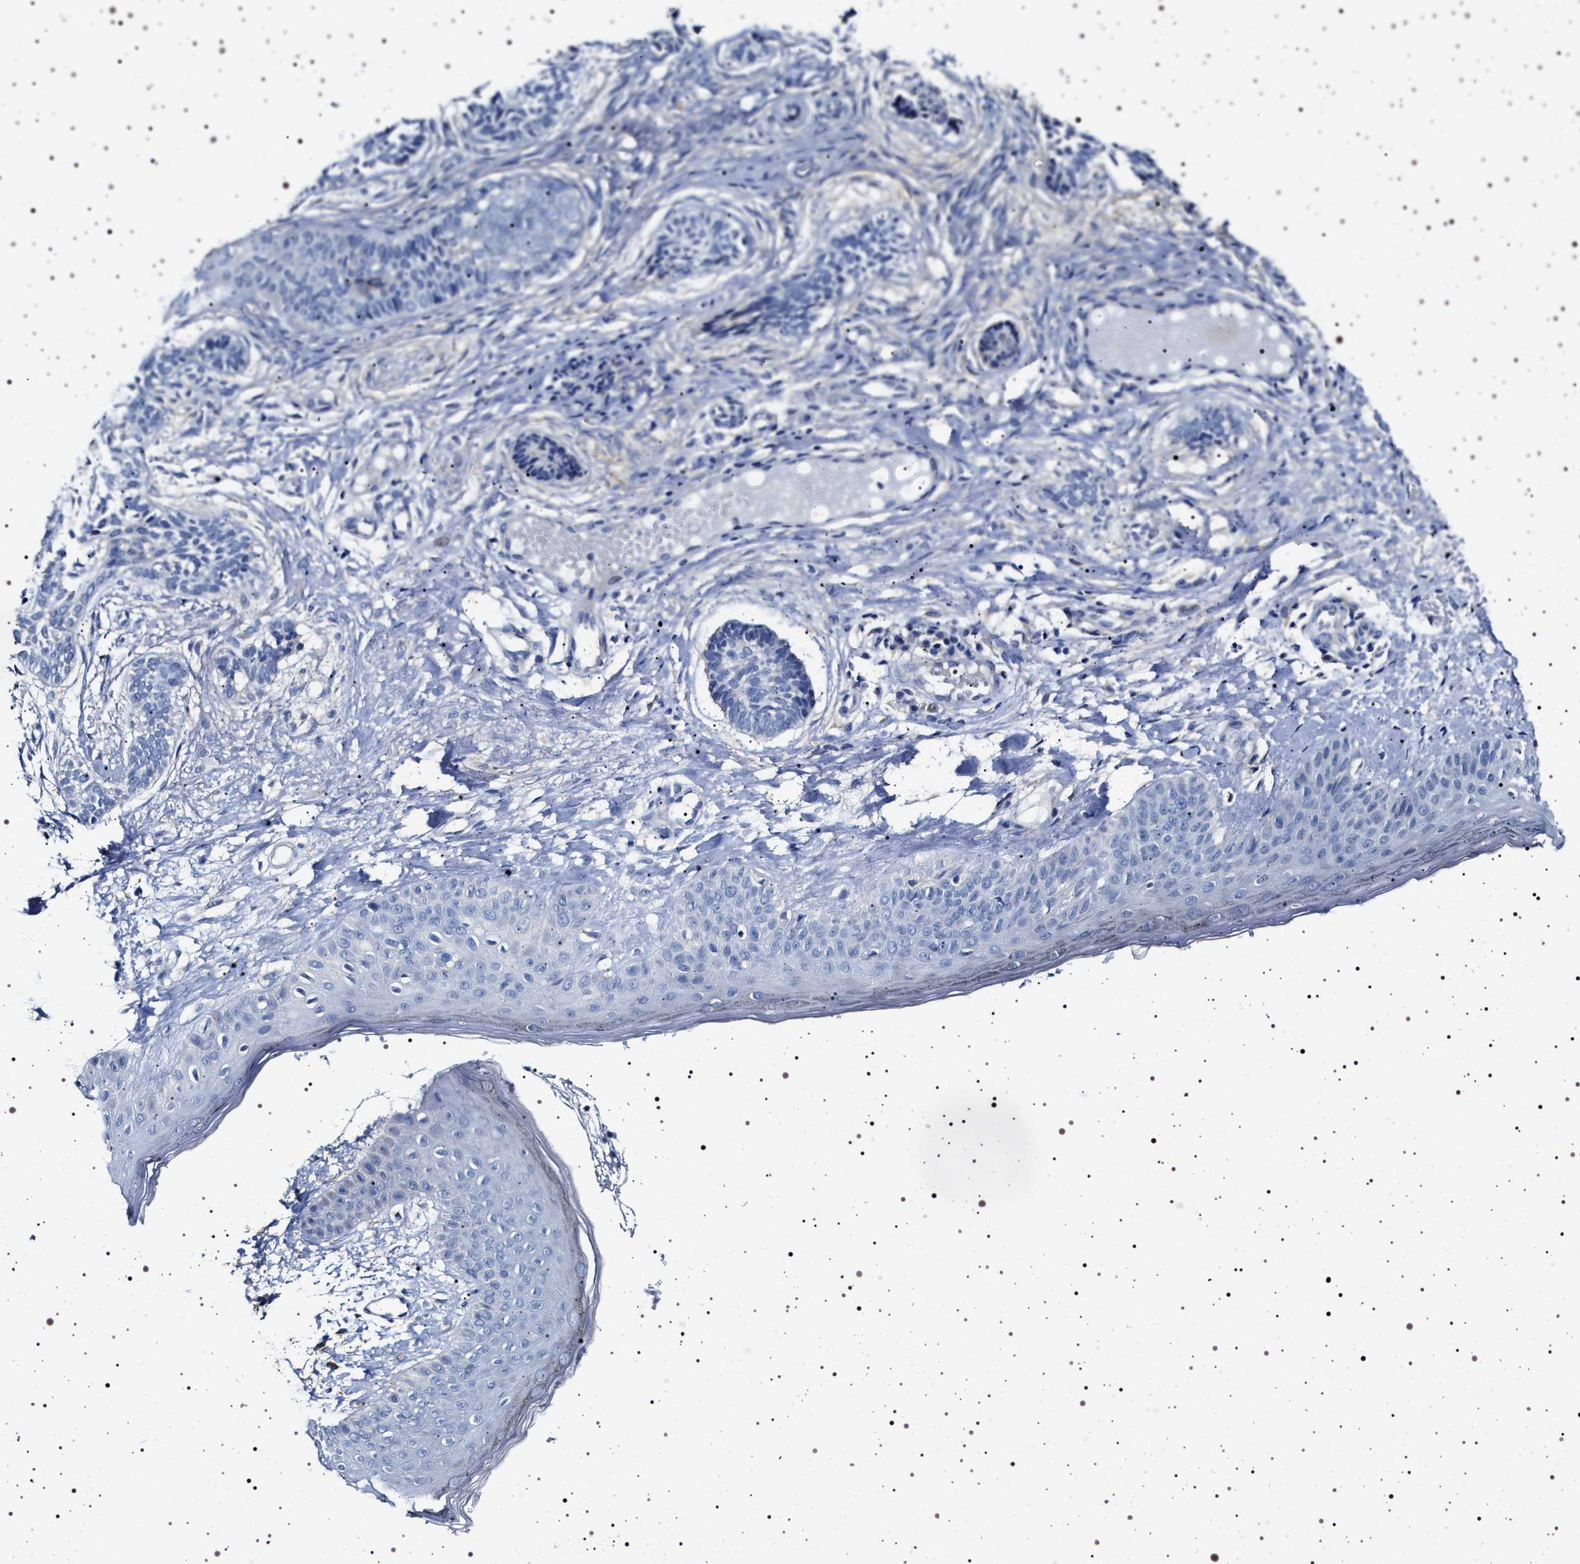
{"staining": {"intensity": "negative", "quantity": "none", "location": "none"}, "tissue": "skin cancer", "cell_type": "Tumor cells", "image_type": "cancer", "snomed": [{"axis": "morphology", "description": "Normal tissue, NOS"}, {"axis": "morphology", "description": "Basal cell carcinoma"}, {"axis": "topography", "description": "Skin"}], "caption": "An immunohistochemistry image of skin cancer is shown. There is no staining in tumor cells of skin cancer. (Stains: DAB immunohistochemistry with hematoxylin counter stain, Microscopy: brightfield microscopy at high magnification).", "gene": "NAALADL2", "patient": {"sex": "male", "age": 63}}